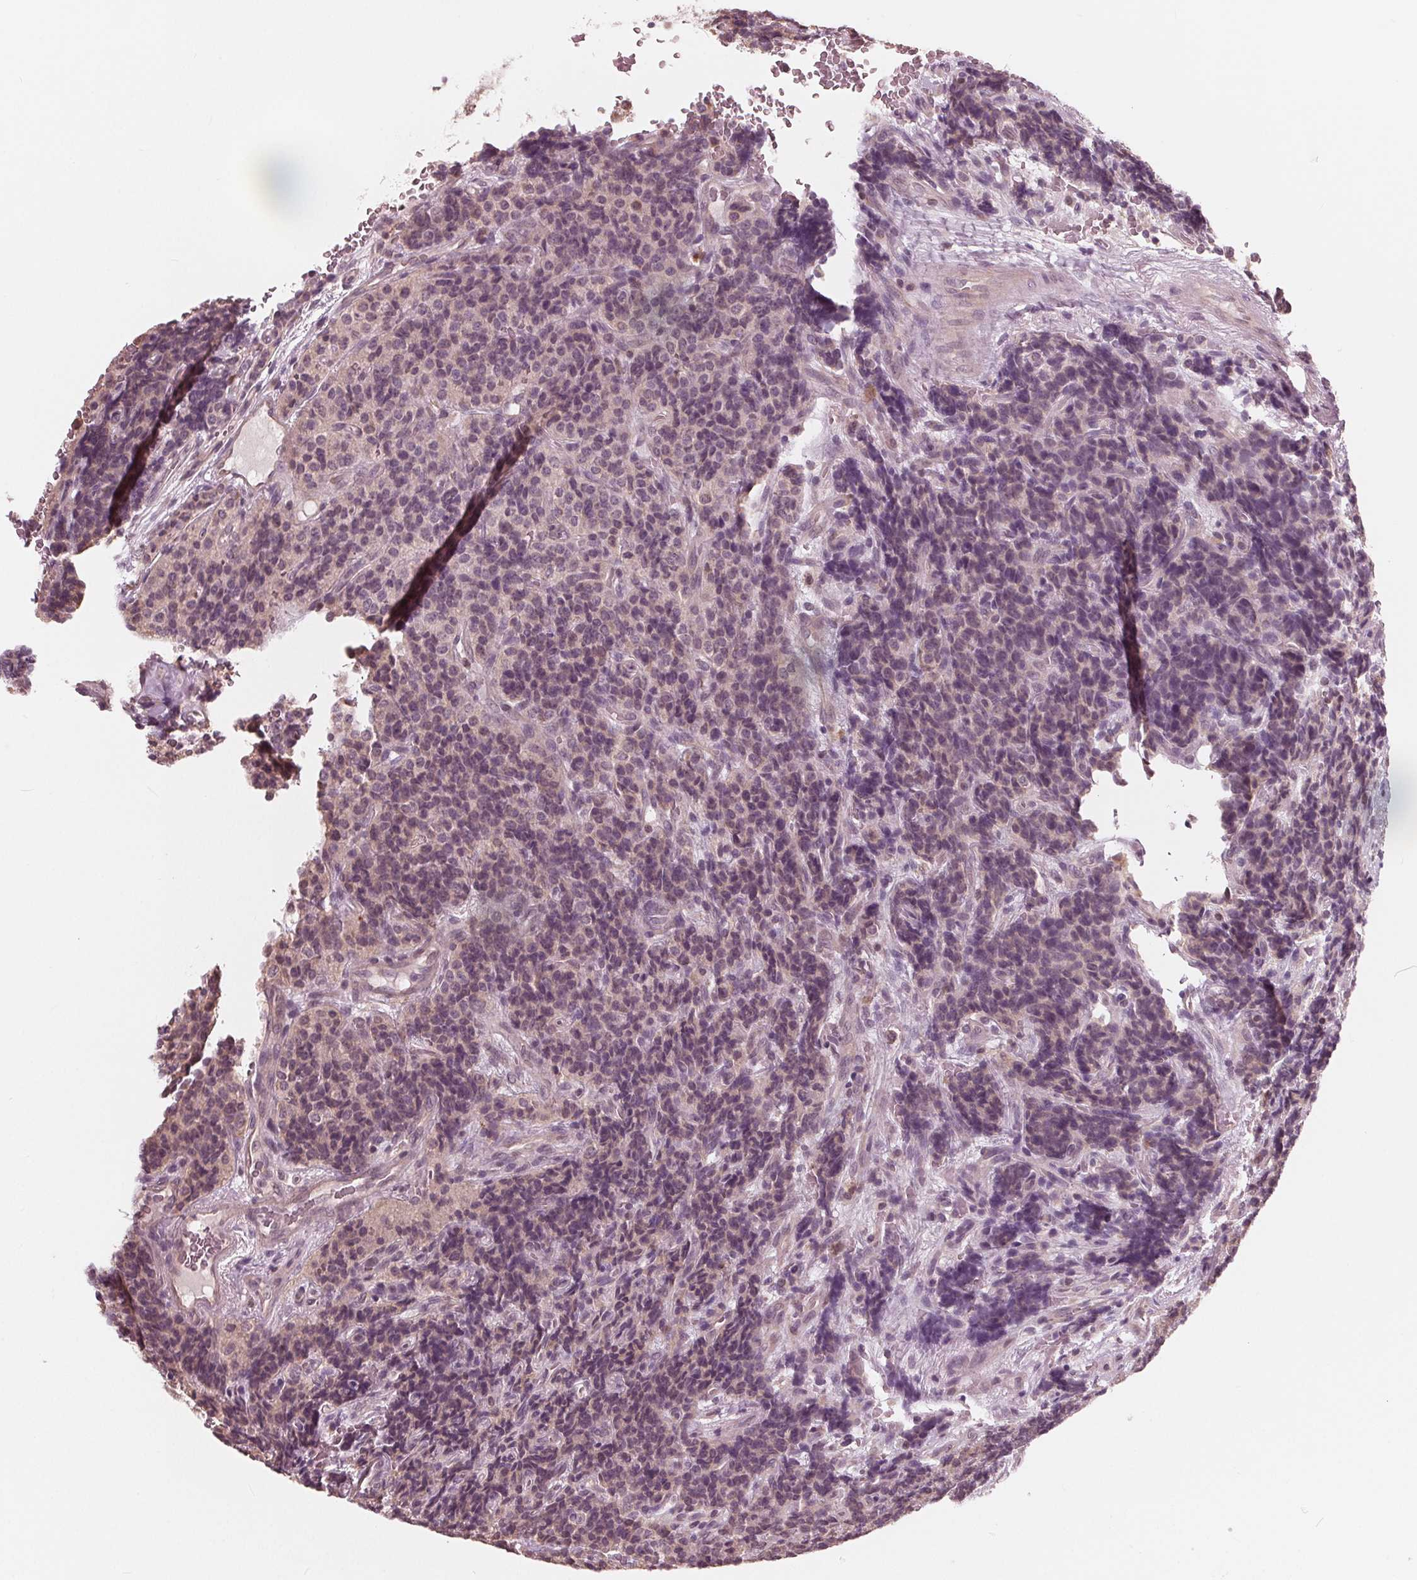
{"staining": {"intensity": "negative", "quantity": "none", "location": "none"}, "tissue": "carcinoid", "cell_type": "Tumor cells", "image_type": "cancer", "snomed": [{"axis": "morphology", "description": "Carcinoid, malignant, NOS"}, {"axis": "topography", "description": "Pancreas"}], "caption": "Image shows no protein positivity in tumor cells of carcinoid tissue.", "gene": "ING3", "patient": {"sex": "male", "age": 36}}